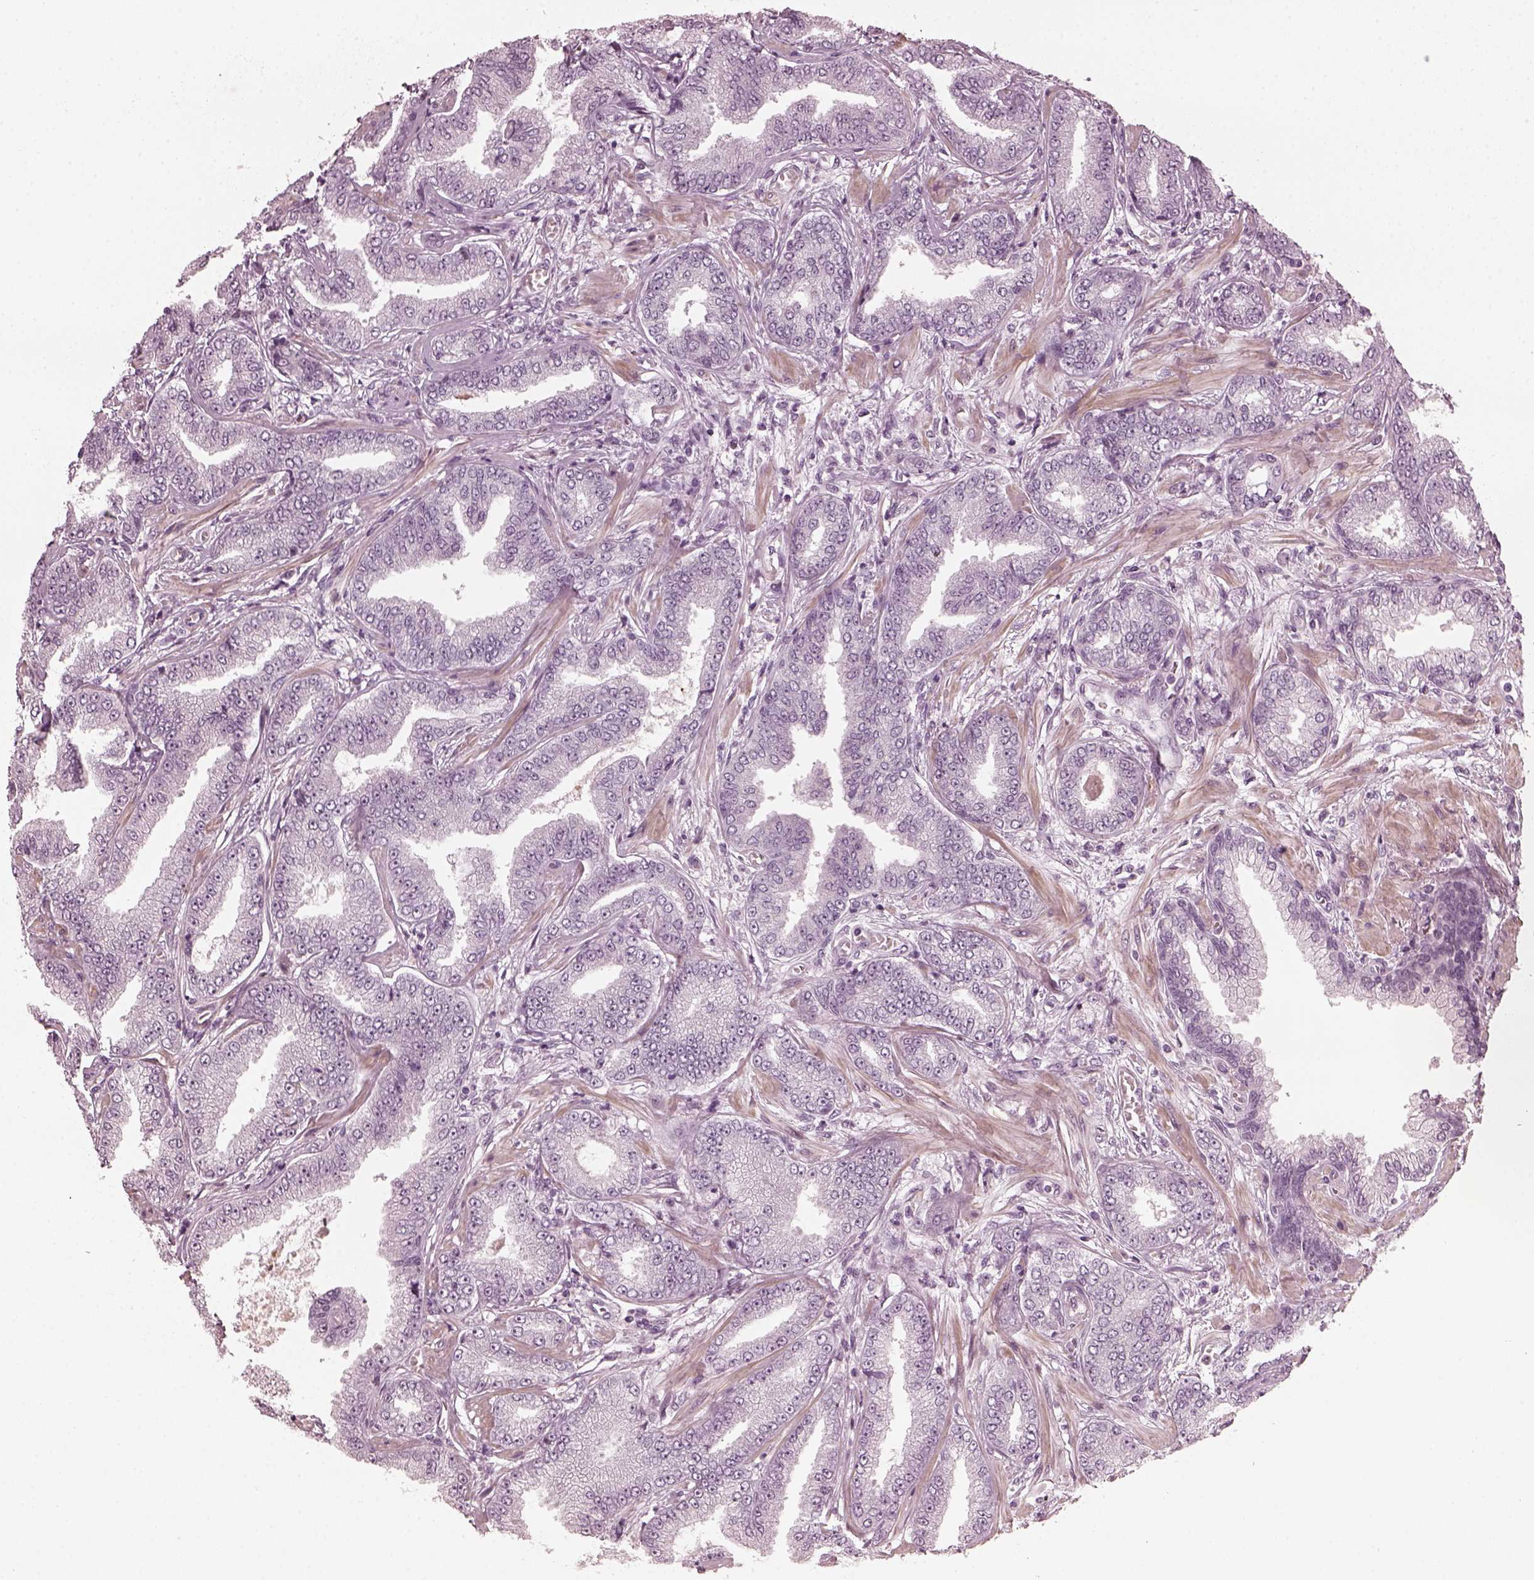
{"staining": {"intensity": "negative", "quantity": "none", "location": "none"}, "tissue": "prostate cancer", "cell_type": "Tumor cells", "image_type": "cancer", "snomed": [{"axis": "morphology", "description": "Adenocarcinoma, Low grade"}, {"axis": "topography", "description": "Prostate"}], "caption": "IHC histopathology image of prostate cancer stained for a protein (brown), which reveals no staining in tumor cells.", "gene": "CCDC170", "patient": {"sex": "male", "age": 55}}